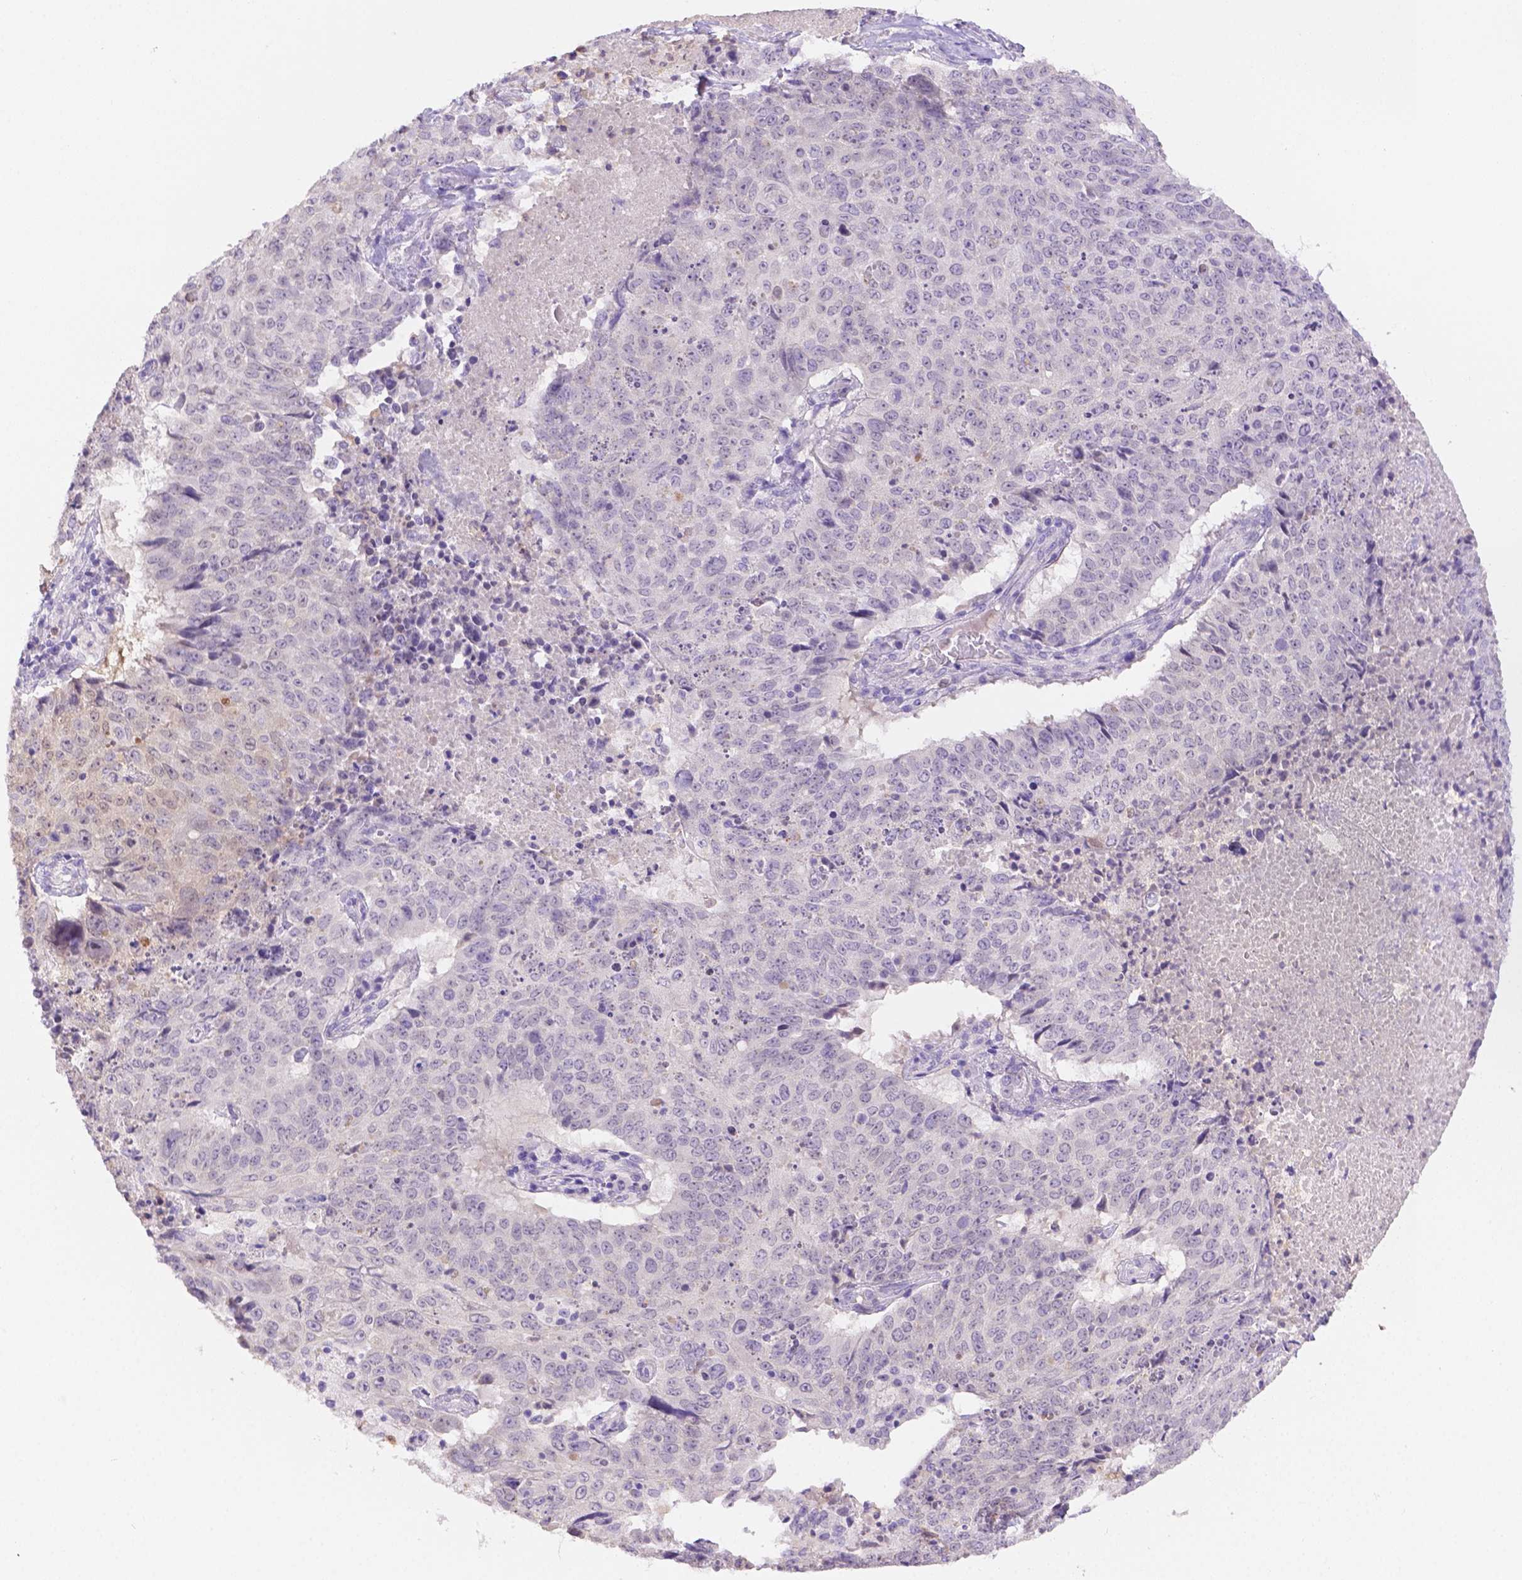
{"staining": {"intensity": "negative", "quantity": "none", "location": "none"}, "tissue": "lung cancer", "cell_type": "Tumor cells", "image_type": "cancer", "snomed": [{"axis": "morphology", "description": "Normal tissue, NOS"}, {"axis": "morphology", "description": "Squamous cell carcinoma, NOS"}, {"axis": "topography", "description": "Bronchus"}, {"axis": "topography", "description": "Lung"}], "caption": "The histopathology image exhibits no significant expression in tumor cells of lung cancer.", "gene": "NXPE2", "patient": {"sex": "male", "age": 64}}